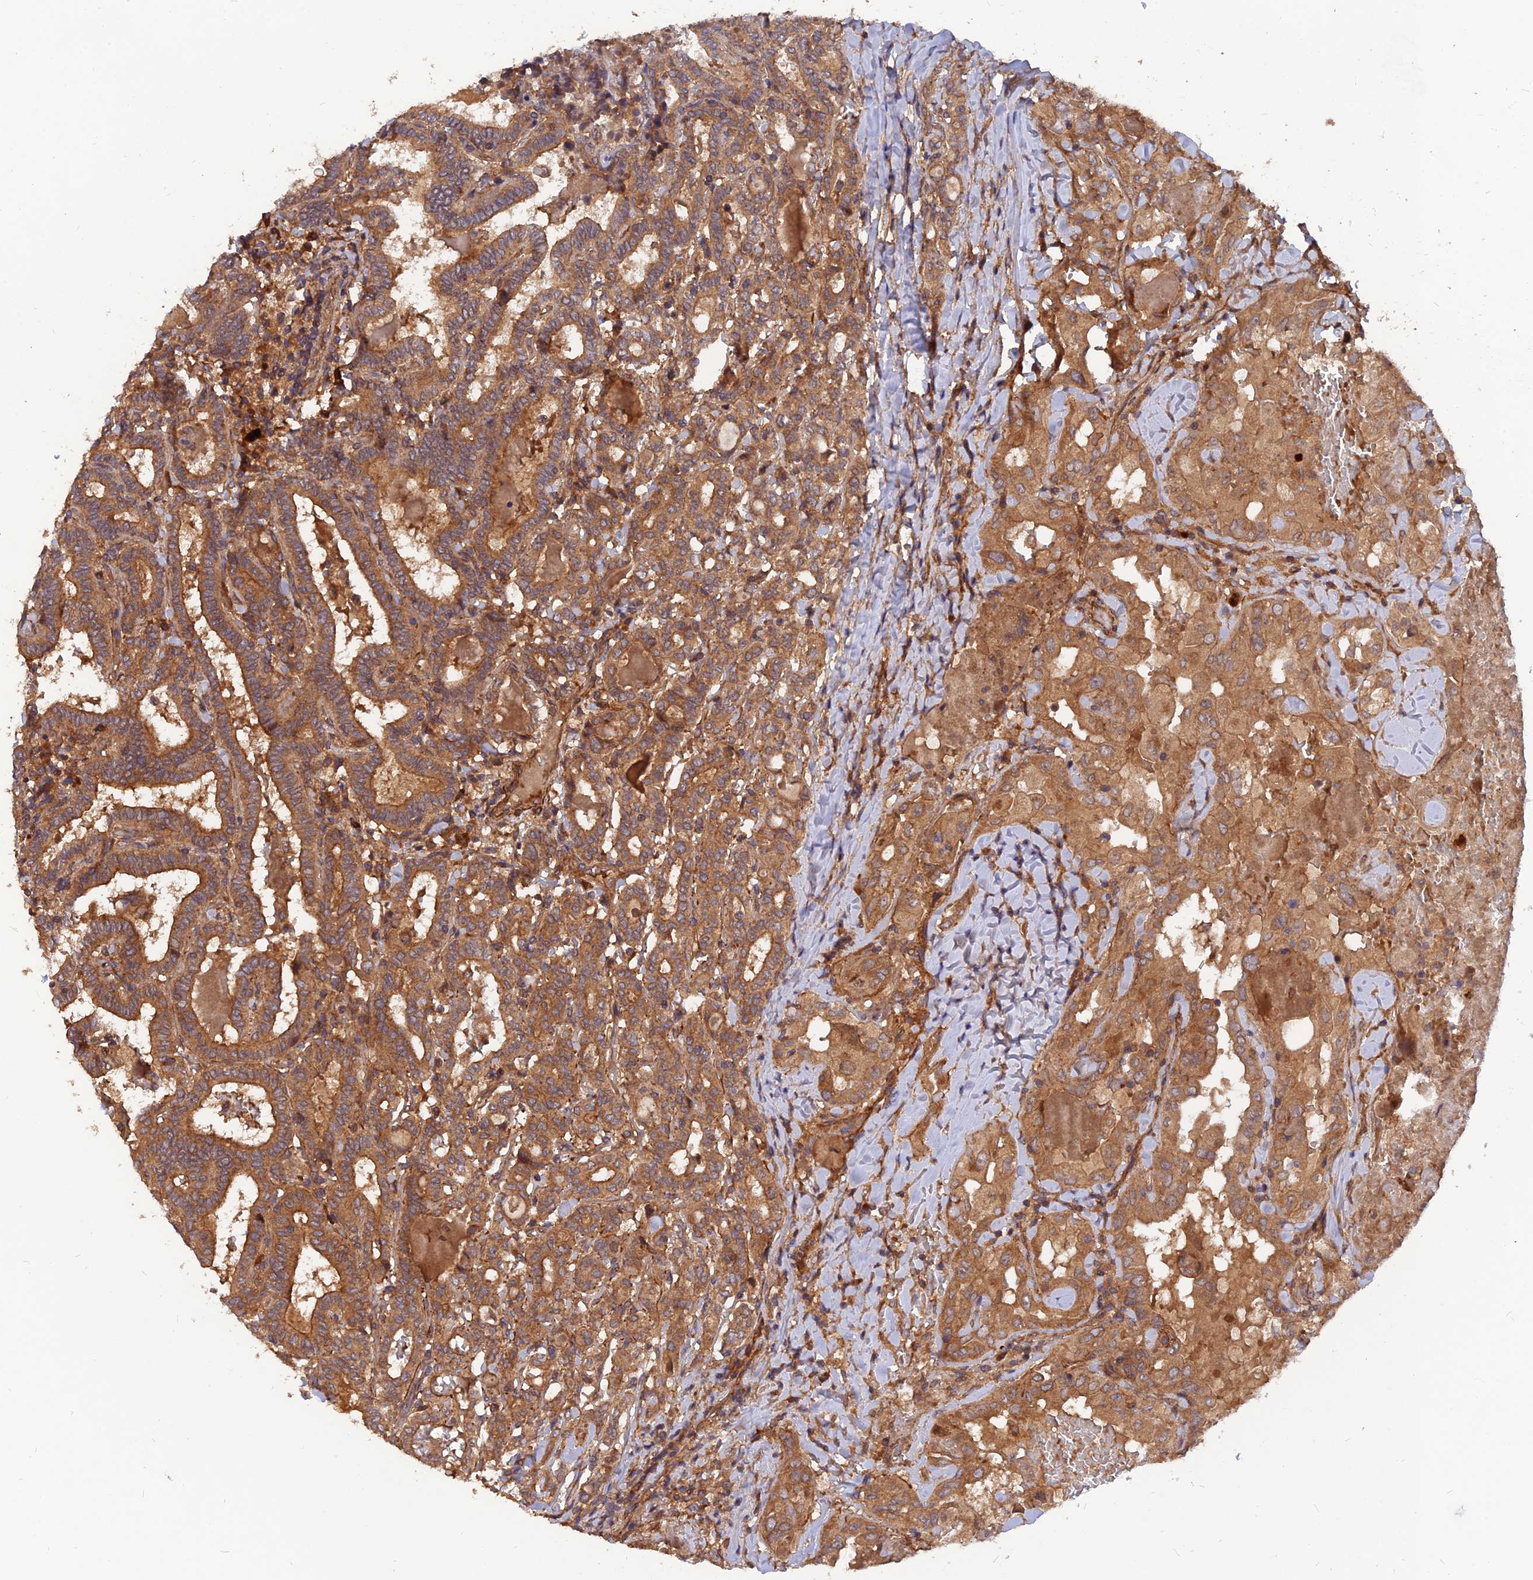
{"staining": {"intensity": "moderate", "quantity": ">75%", "location": "cytoplasmic/membranous"}, "tissue": "thyroid cancer", "cell_type": "Tumor cells", "image_type": "cancer", "snomed": [{"axis": "morphology", "description": "Papillary adenocarcinoma, NOS"}, {"axis": "topography", "description": "Thyroid gland"}], "caption": "Thyroid papillary adenocarcinoma stained for a protein exhibits moderate cytoplasmic/membranous positivity in tumor cells.", "gene": "RELCH", "patient": {"sex": "female", "age": 72}}